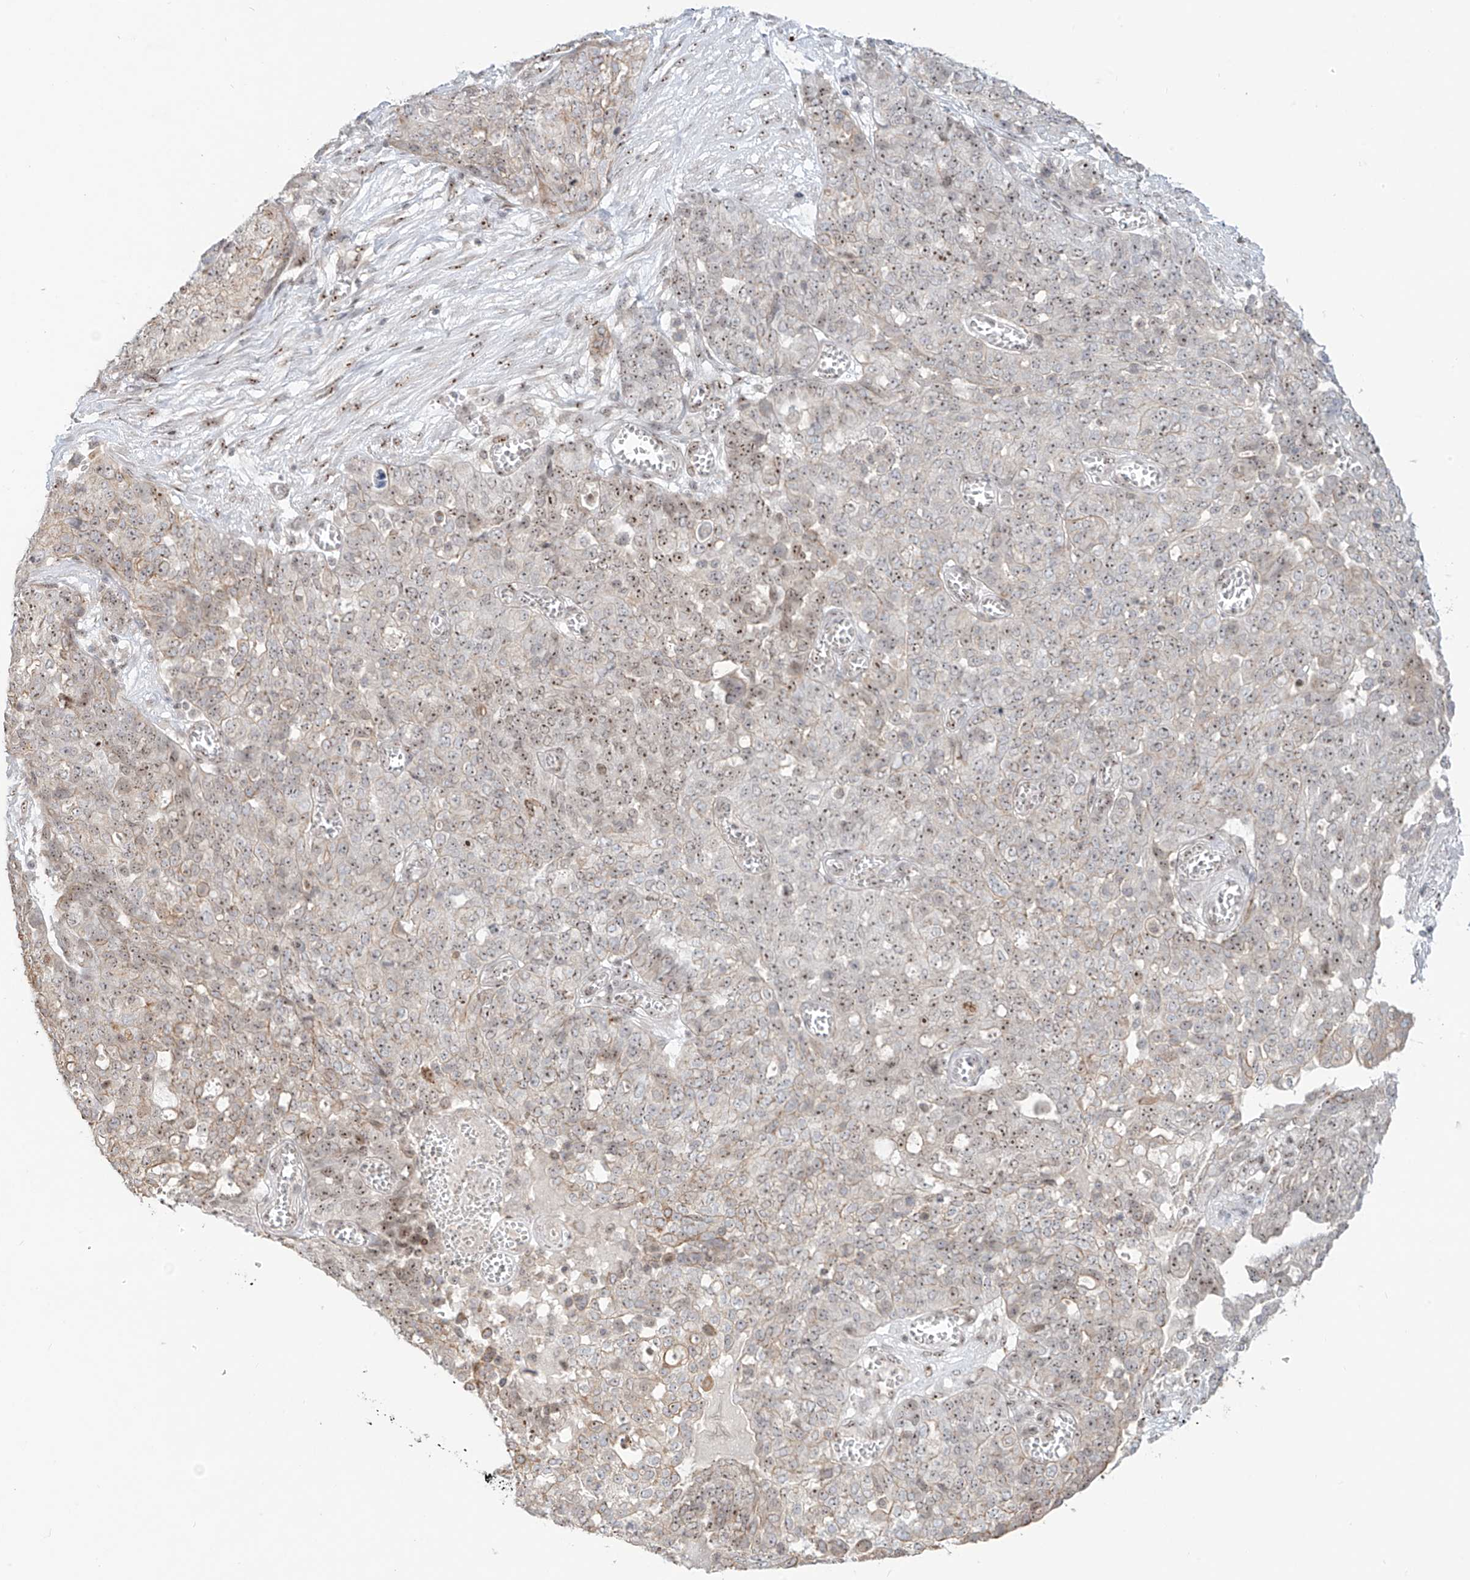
{"staining": {"intensity": "weak", "quantity": "25%-75%", "location": "nuclear"}, "tissue": "ovarian cancer", "cell_type": "Tumor cells", "image_type": "cancer", "snomed": [{"axis": "morphology", "description": "Cystadenocarcinoma, serous, NOS"}, {"axis": "topography", "description": "Soft tissue"}, {"axis": "topography", "description": "Ovary"}], "caption": "Ovarian cancer stained for a protein demonstrates weak nuclear positivity in tumor cells.", "gene": "ZNF512", "patient": {"sex": "female", "age": 57}}